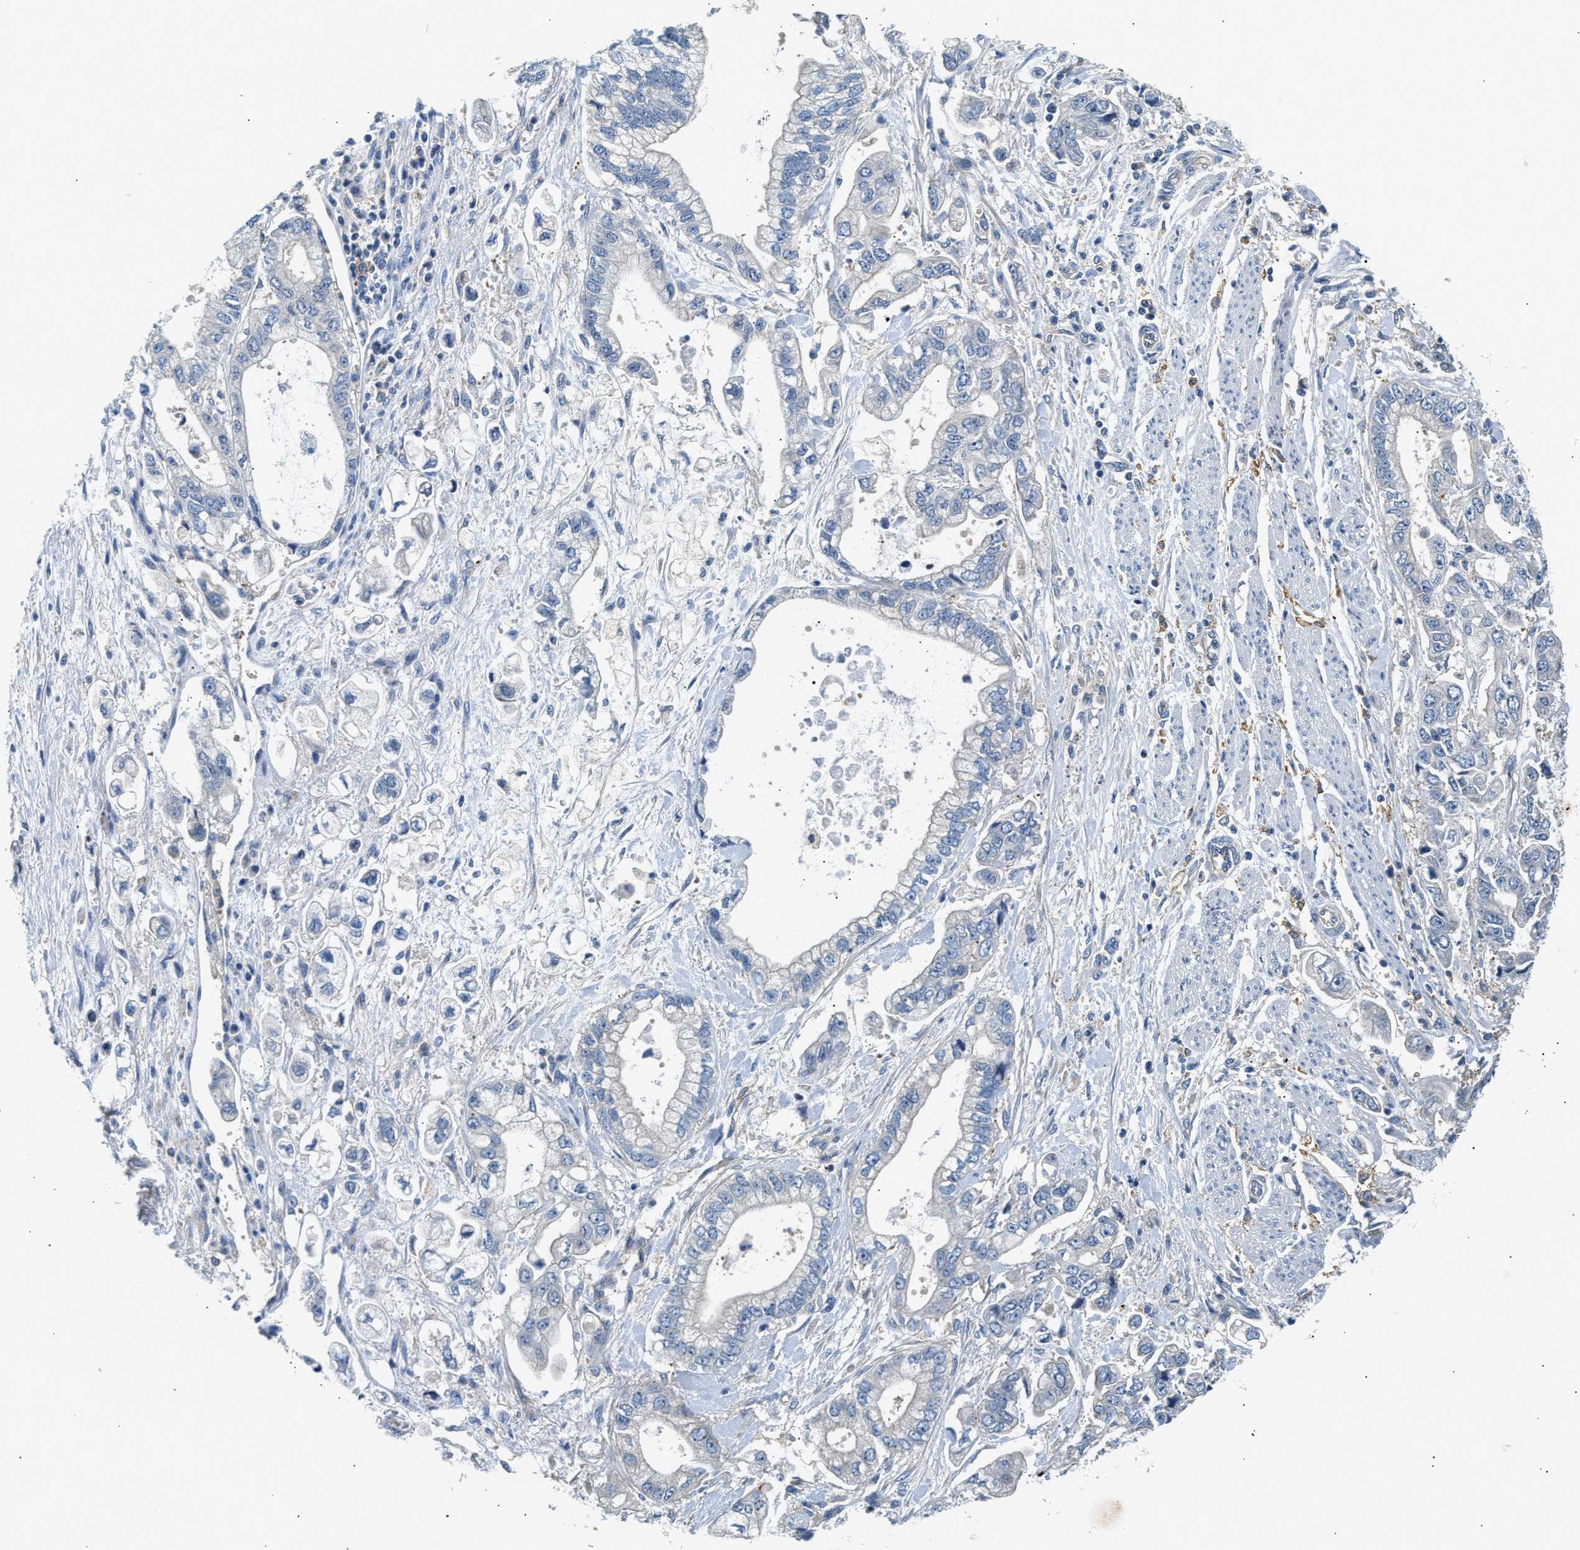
{"staining": {"intensity": "negative", "quantity": "none", "location": "none"}, "tissue": "stomach cancer", "cell_type": "Tumor cells", "image_type": "cancer", "snomed": [{"axis": "morphology", "description": "Normal tissue, NOS"}, {"axis": "morphology", "description": "Adenocarcinoma, NOS"}, {"axis": "topography", "description": "Stomach"}], "caption": "This is a photomicrograph of immunohistochemistry (IHC) staining of adenocarcinoma (stomach), which shows no expression in tumor cells. (DAB (3,3'-diaminobenzidine) immunohistochemistry (IHC) visualized using brightfield microscopy, high magnification).", "gene": "NSUN7", "patient": {"sex": "male", "age": 62}}